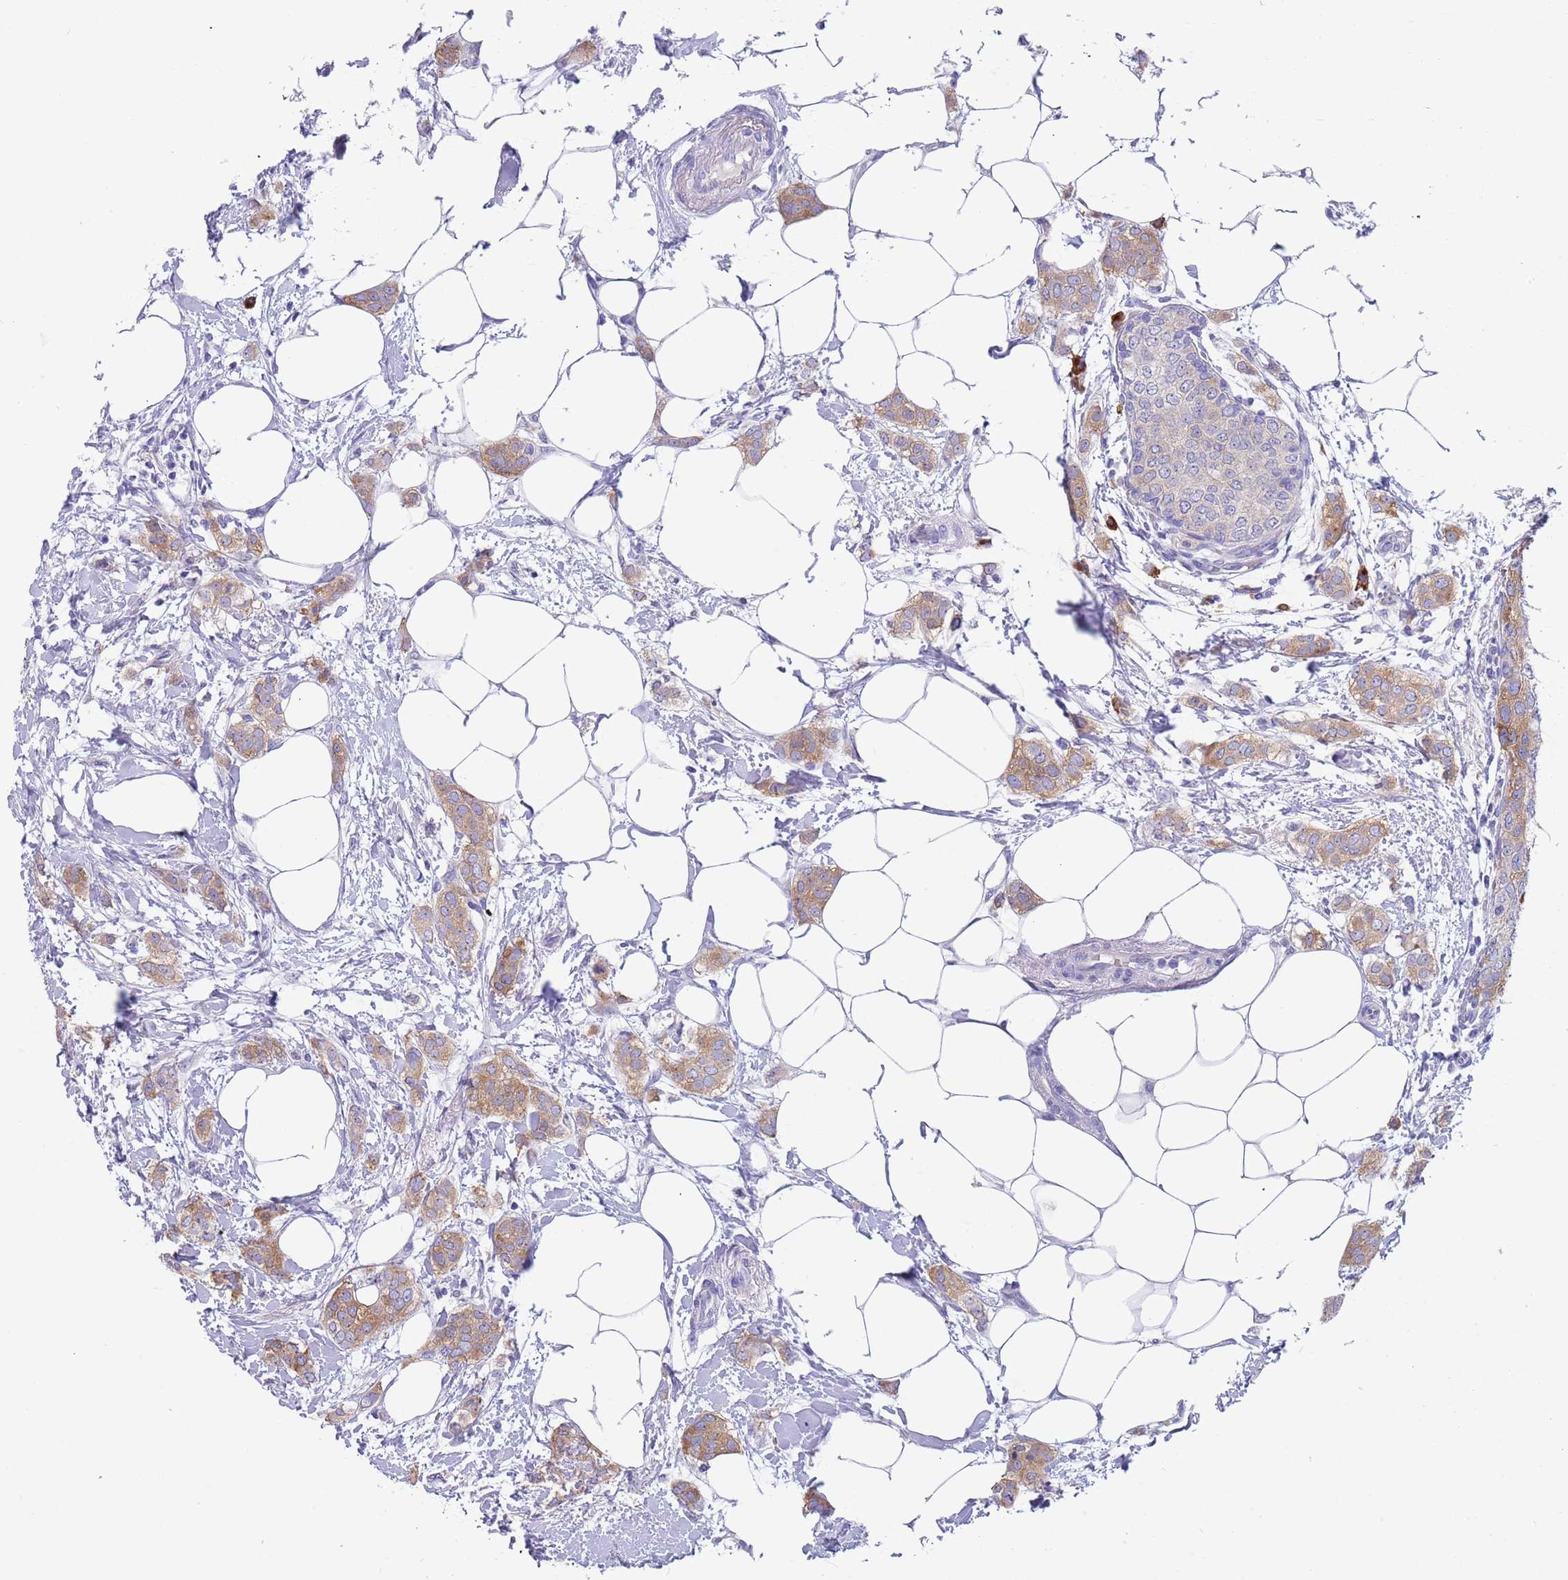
{"staining": {"intensity": "strong", "quantity": ">75%", "location": "cytoplasmic/membranous"}, "tissue": "breast cancer", "cell_type": "Tumor cells", "image_type": "cancer", "snomed": [{"axis": "morphology", "description": "Duct carcinoma"}, {"axis": "topography", "description": "Breast"}], "caption": "Strong cytoplasmic/membranous expression for a protein is appreciated in about >75% of tumor cells of breast cancer (infiltrating ductal carcinoma) using IHC.", "gene": "TYW1", "patient": {"sex": "female", "age": 72}}